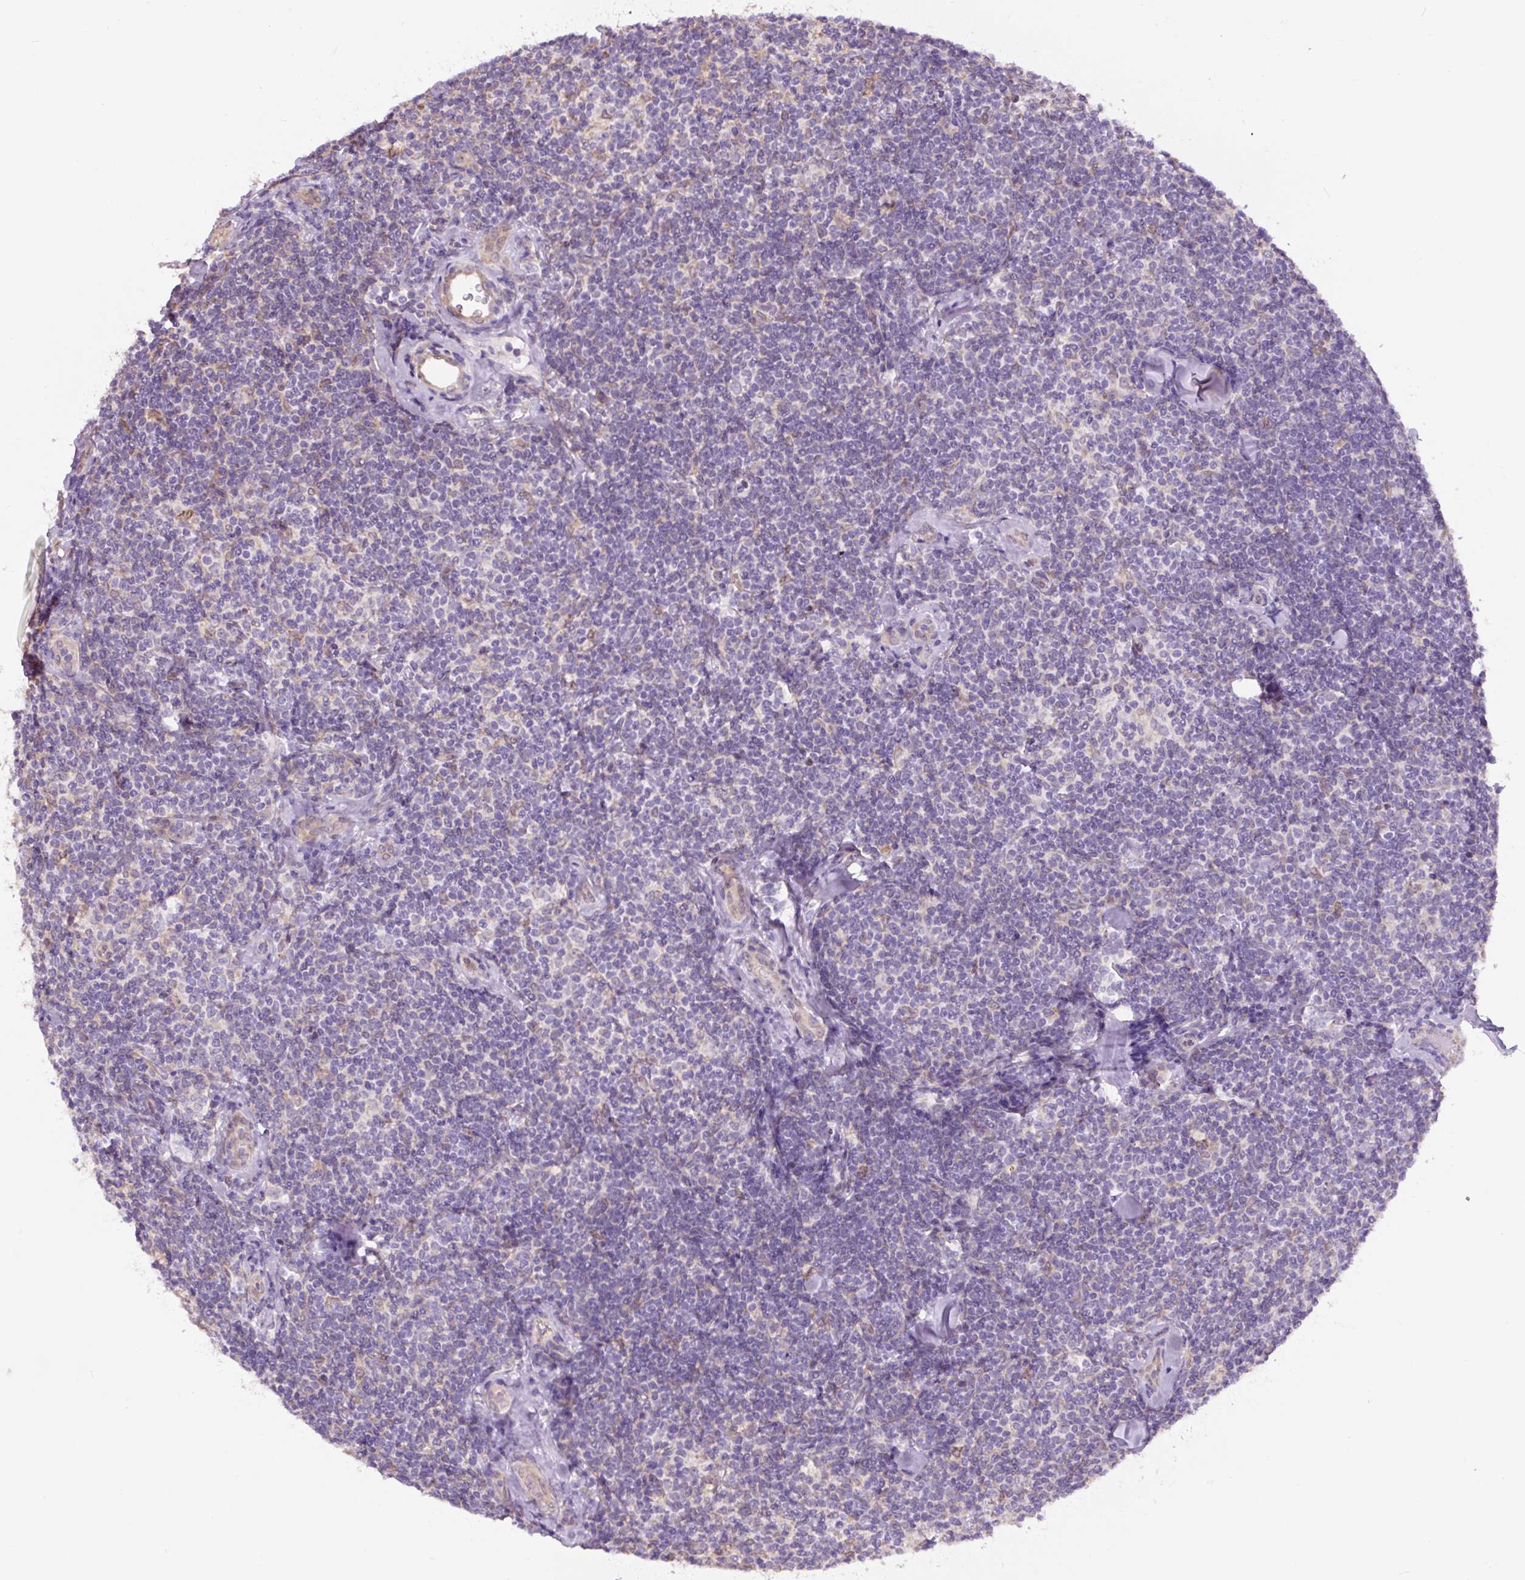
{"staining": {"intensity": "negative", "quantity": "none", "location": "none"}, "tissue": "lymphoma", "cell_type": "Tumor cells", "image_type": "cancer", "snomed": [{"axis": "morphology", "description": "Malignant lymphoma, non-Hodgkin's type, Low grade"}, {"axis": "topography", "description": "Lymph node"}], "caption": "Human lymphoma stained for a protein using IHC exhibits no positivity in tumor cells.", "gene": "ASRGL1", "patient": {"sex": "female", "age": 56}}